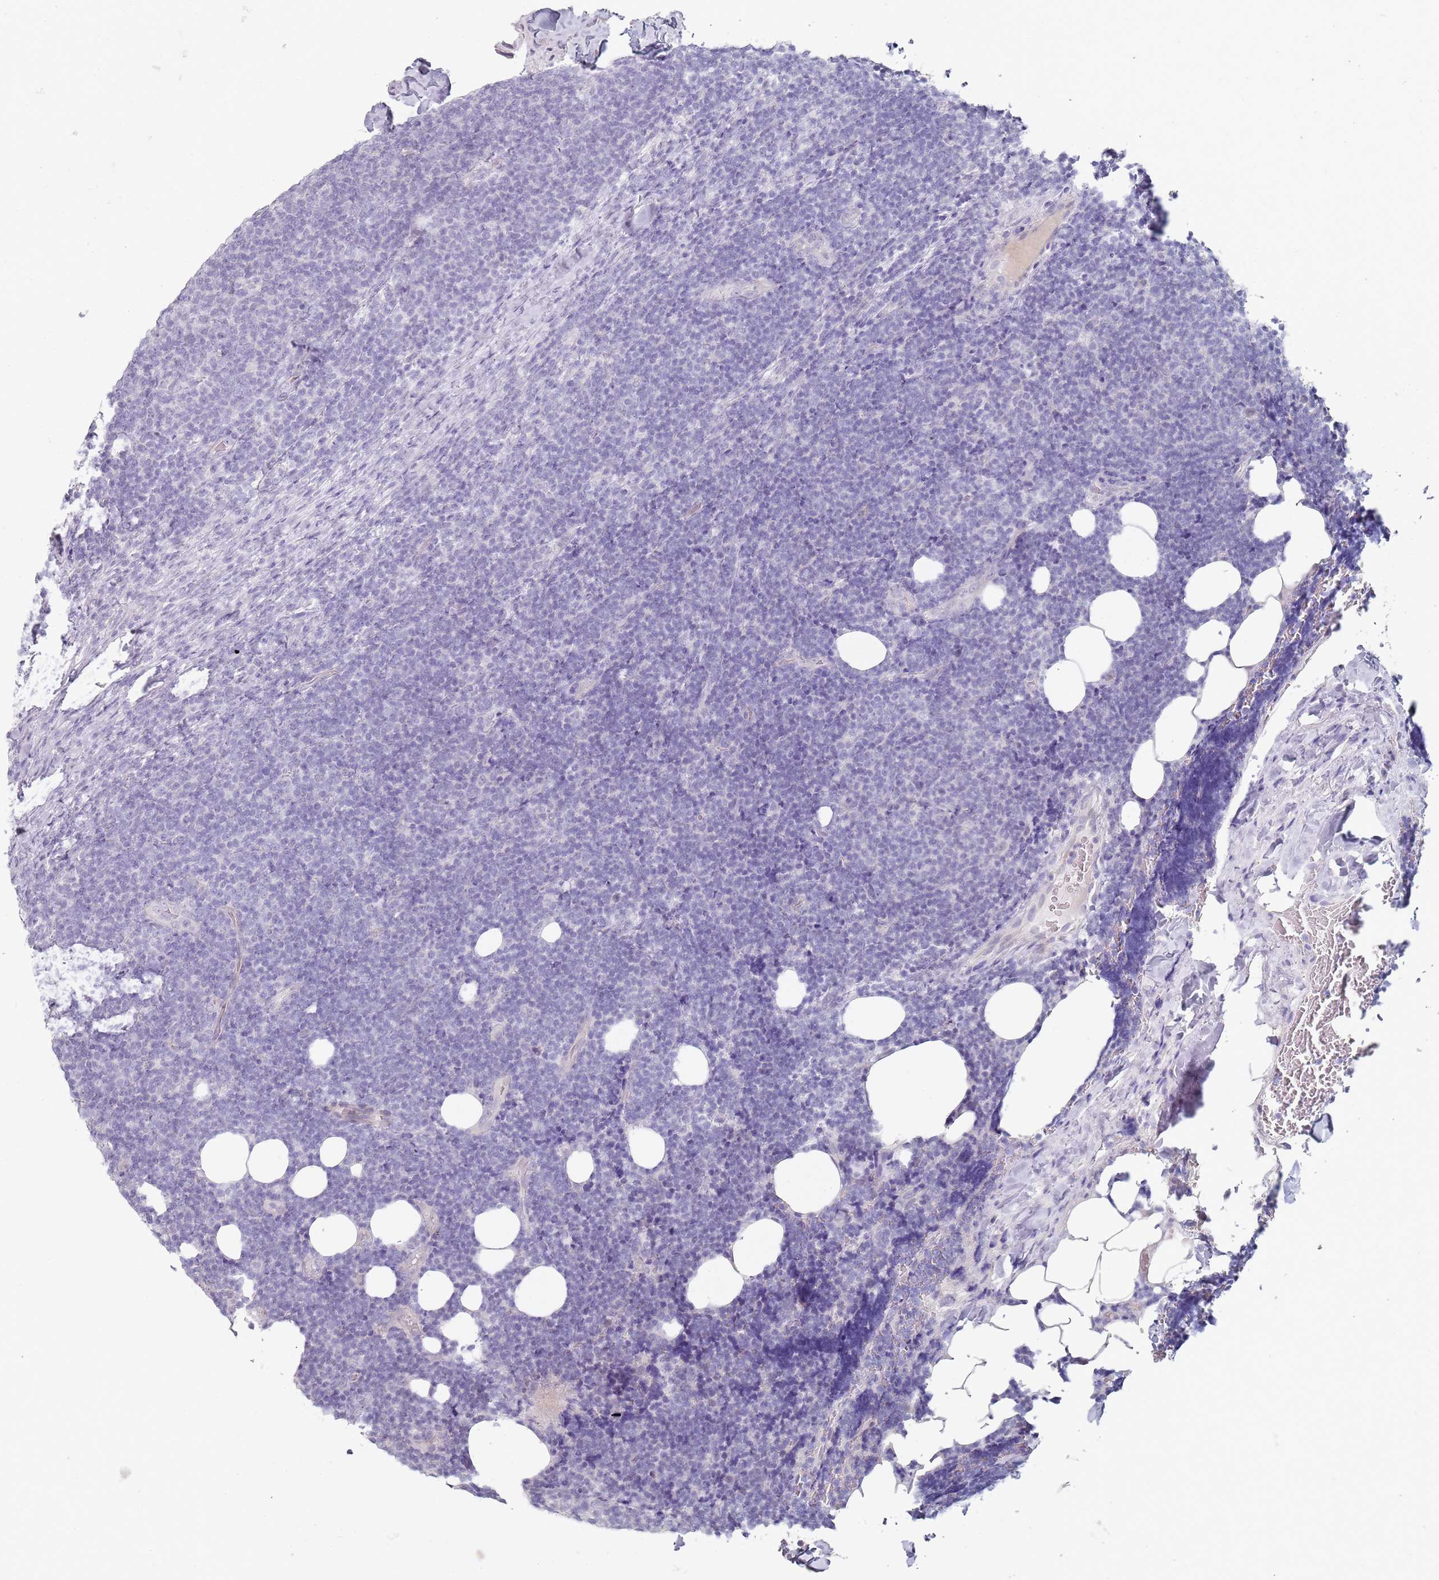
{"staining": {"intensity": "negative", "quantity": "none", "location": "none"}, "tissue": "lymphoma", "cell_type": "Tumor cells", "image_type": "cancer", "snomed": [{"axis": "morphology", "description": "Malignant lymphoma, non-Hodgkin's type, Low grade"}, {"axis": "topography", "description": "Lymph node"}], "caption": "This is an IHC photomicrograph of lymphoma. There is no staining in tumor cells.", "gene": "DNAH11", "patient": {"sex": "male", "age": 66}}